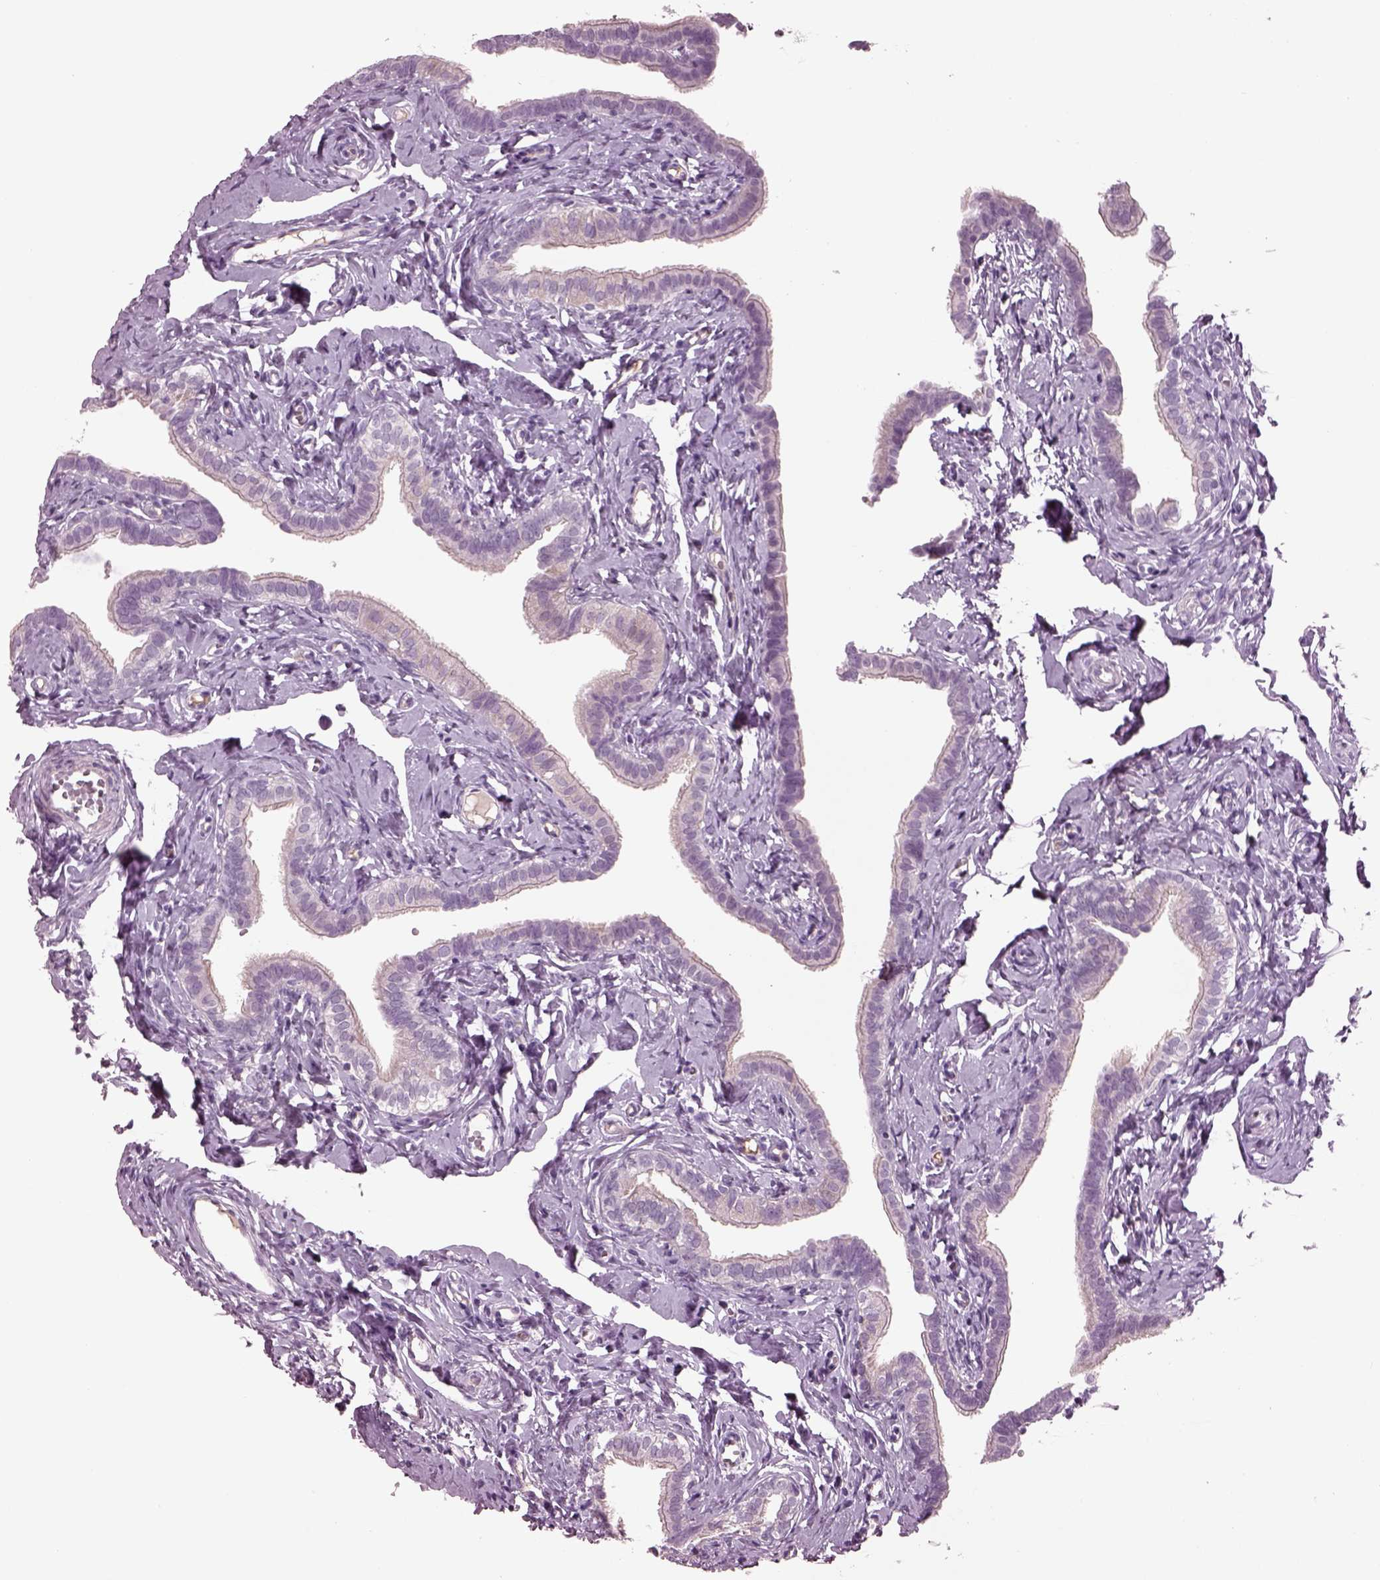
{"staining": {"intensity": "negative", "quantity": "none", "location": "none"}, "tissue": "fallopian tube", "cell_type": "Glandular cells", "image_type": "normal", "snomed": [{"axis": "morphology", "description": "Normal tissue, NOS"}, {"axis": "topography", "description": "Fallopian tube"}], "caption": "Image shows no protein positivity in glandular cells of benign fallopian tube.", "gene": "CYLC1", "patient": {"sex": "female", "age": 41}}